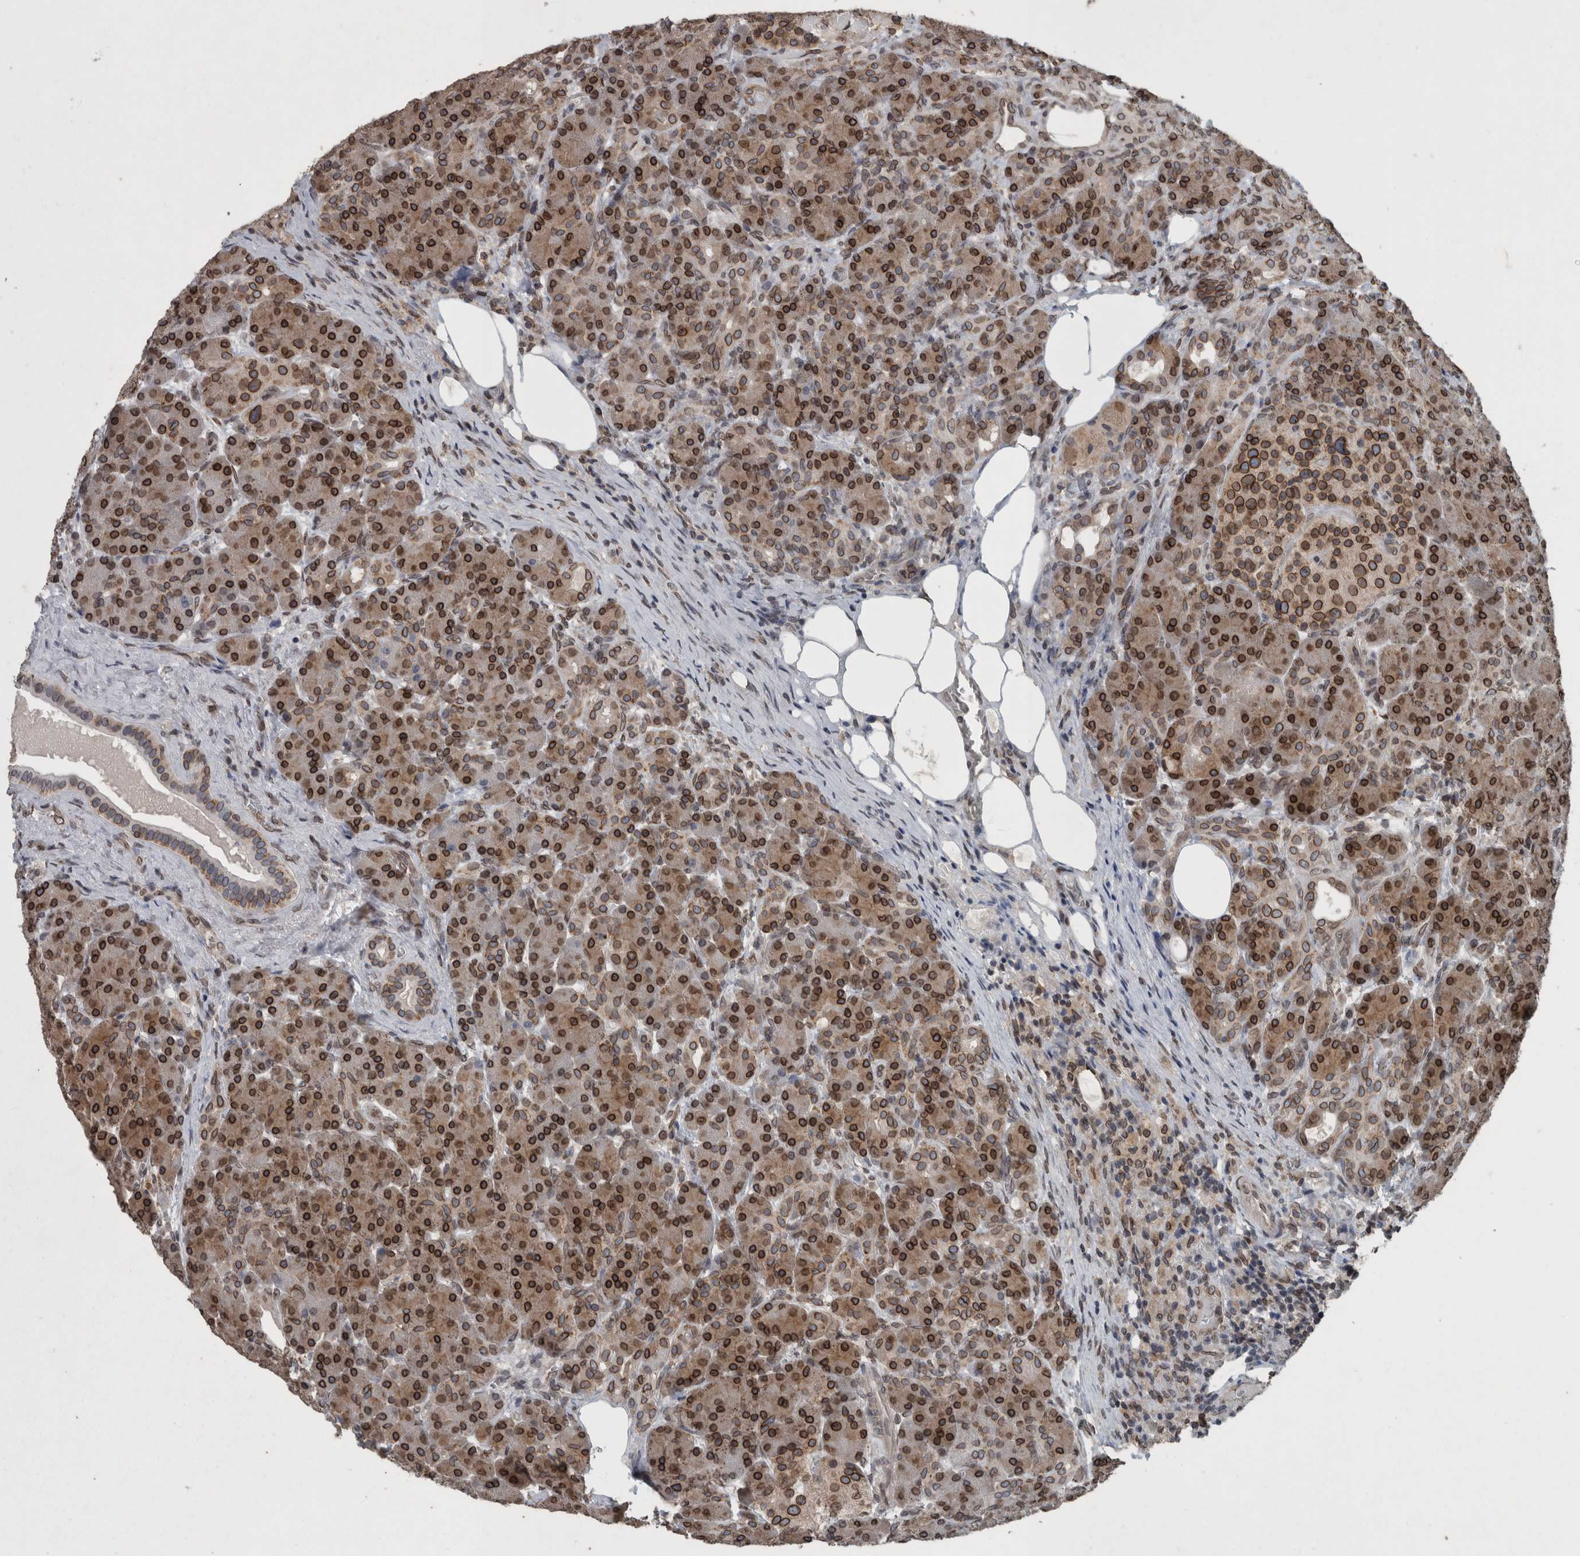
{"staining": {"intensity": "strong", "quantity": ">75%", "location": "cytoplasmic/membranous,nuclear"}, "tissue": "pancreas", "cell_type": "Exocrine glandular cells", "image_type": "normal", "snomed": [{"axis": "morphology", "description": "Normal tissue, NOS"}, {"axis": "topography", "description": "Pancreas"}], "caption": "Immunohistochemical staining of benign human pancreas exhibits high levels of strong cytoplasmic/membranous,nuclear staining in approximately >75% of exocrine glandular cells. The protein of interest is shown in brown color, while the nuclei are stained blue.", "gene": "RANBP2", "patient": {"sex": "male", "age": 63}}